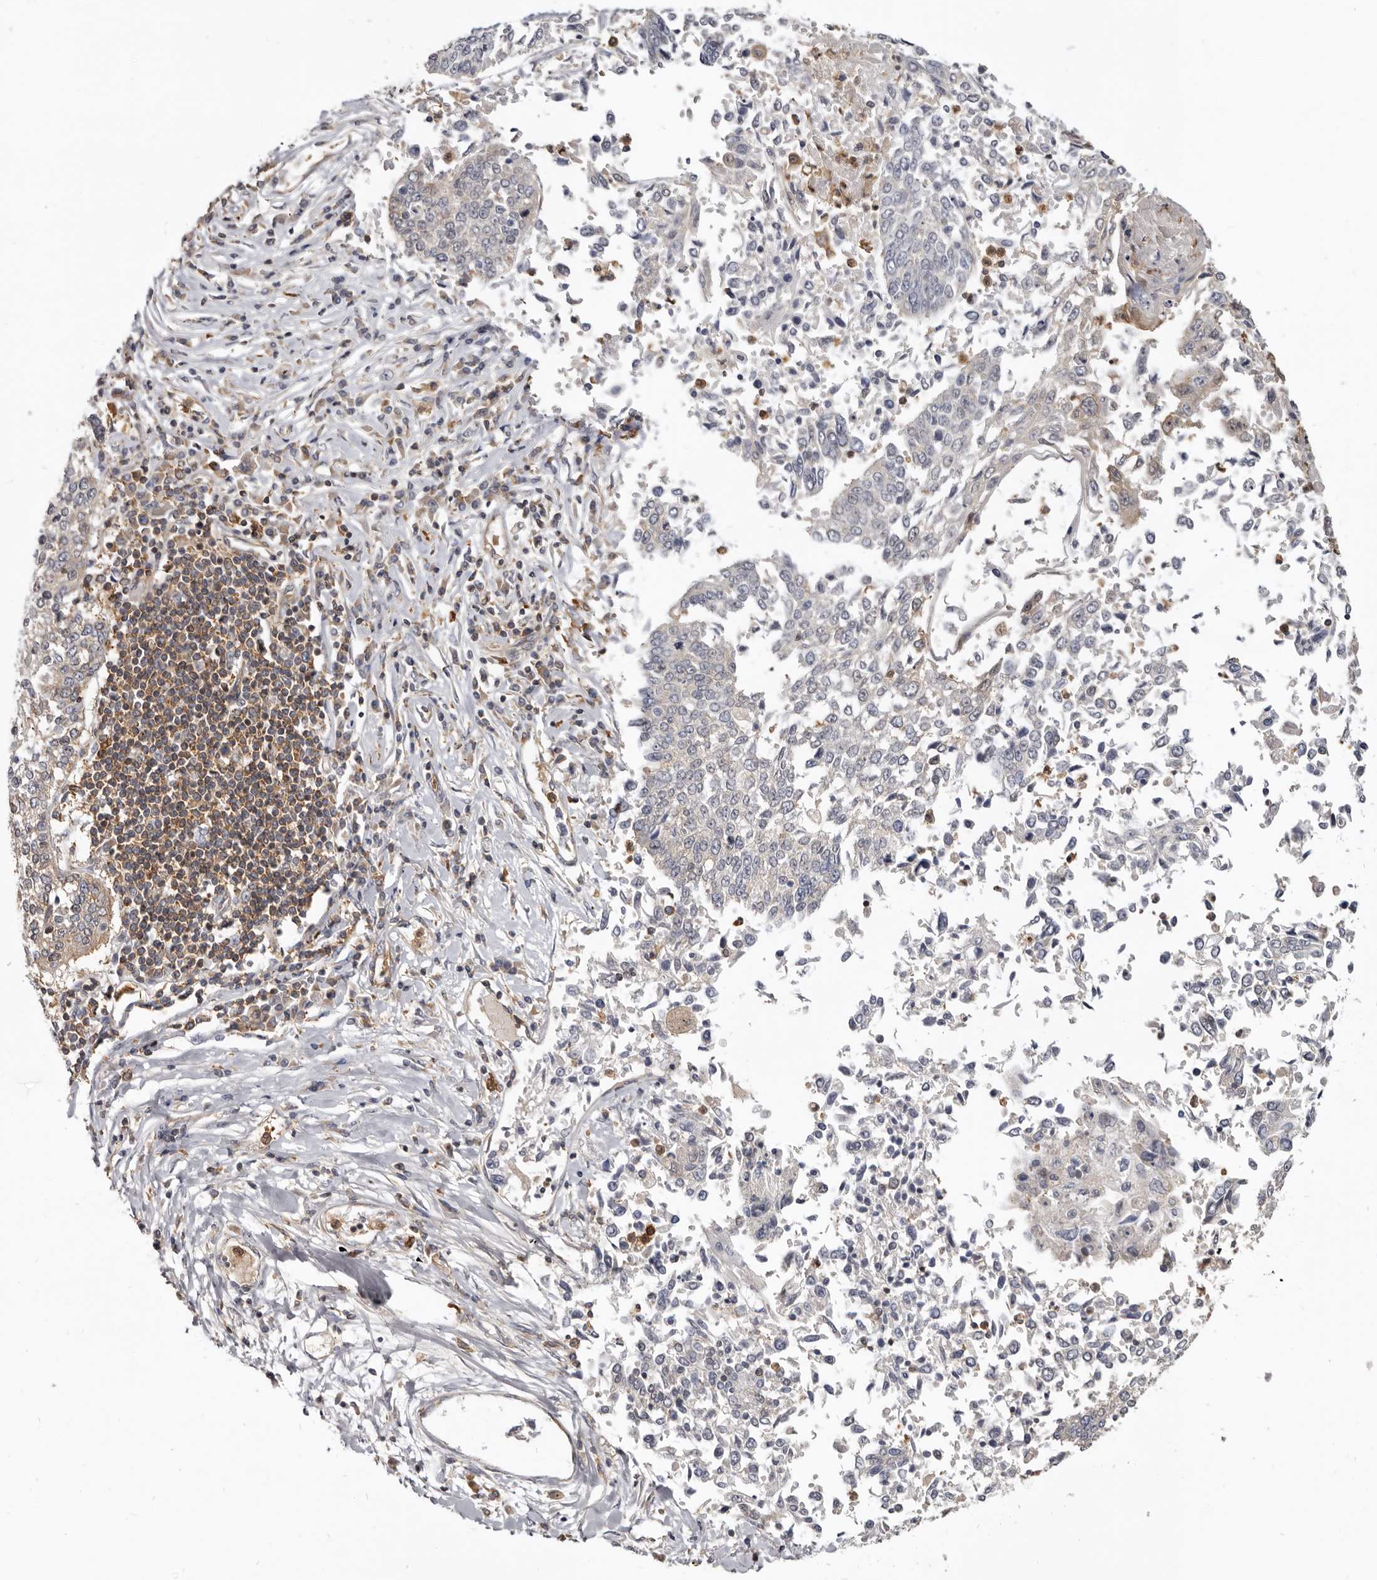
{"staining": {"intensity": "negative", "quantity": "none", "location": "none"}, "tissue": "lung cancer", "cell_type": "Tumor cells", "image_type": "cancer", "snomed": [{"axis": "morphology", "description": "Normal tissue, NOS"}, {"axis": "morphology", "description": "Squamous cell carcinoma, NOS"}, {"axis": "topography", "description": "Cartilage tissue"}, {"axis": "topography", "description": "Lung"}, {"axis": "topography", "description": "Peripheral nerve tissue"}], "caption": "Immunohistochemistry (IHC) of lung squamous cell carcinoma demonstrates no positivity in tumor cells.", "gene": "CBL", "patient": {"sex": "female", "age": 49}}